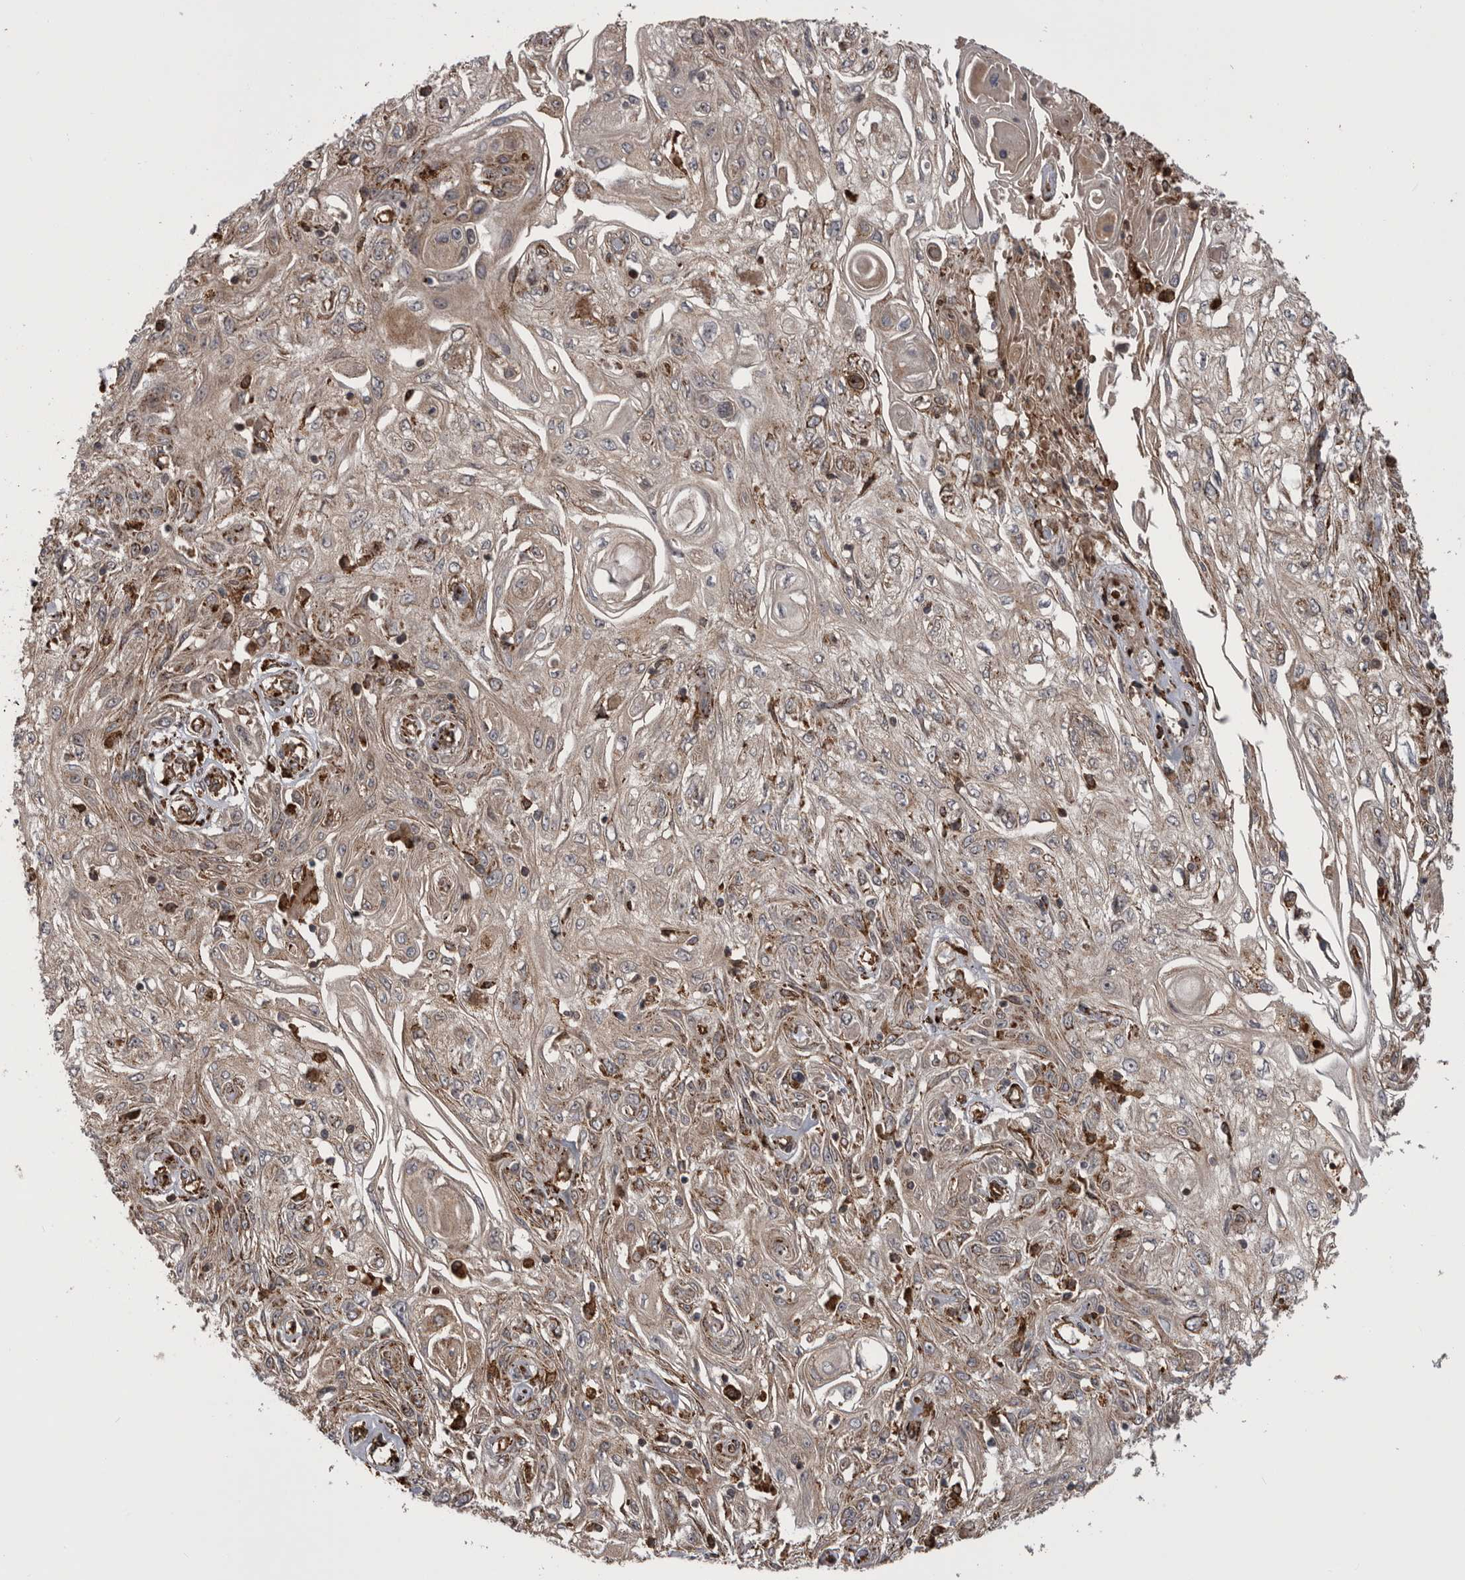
{"staining": {"intensity": "weak", "quantity": "25%-75%", "location": "cytoplasmic/membranous"}, "tissue": "skin cancer", "cell_type": "Tumor cells", "image_type": "cancer", "snomed": [{"axis": "morphology", "description": "Squamous cell carcinoma, NOS"}, {"axis": "morphology", "description": "Squamous cell carcinoma, metastatic, NOS"}, {"axis": "topography", "description": "Skin"}, {"axis": "topography", "description": "Lymph node"}], "caption": "Approximately 25%-75% of tumor cells in skin cancer (squamous cell carcinoma) display weak cytoplasmic/membranous protein staining as visualized by brown immunohistochemical staining.", "gene": "RAB3GAP2", "patient": {"sex": "male", "age": 75}}